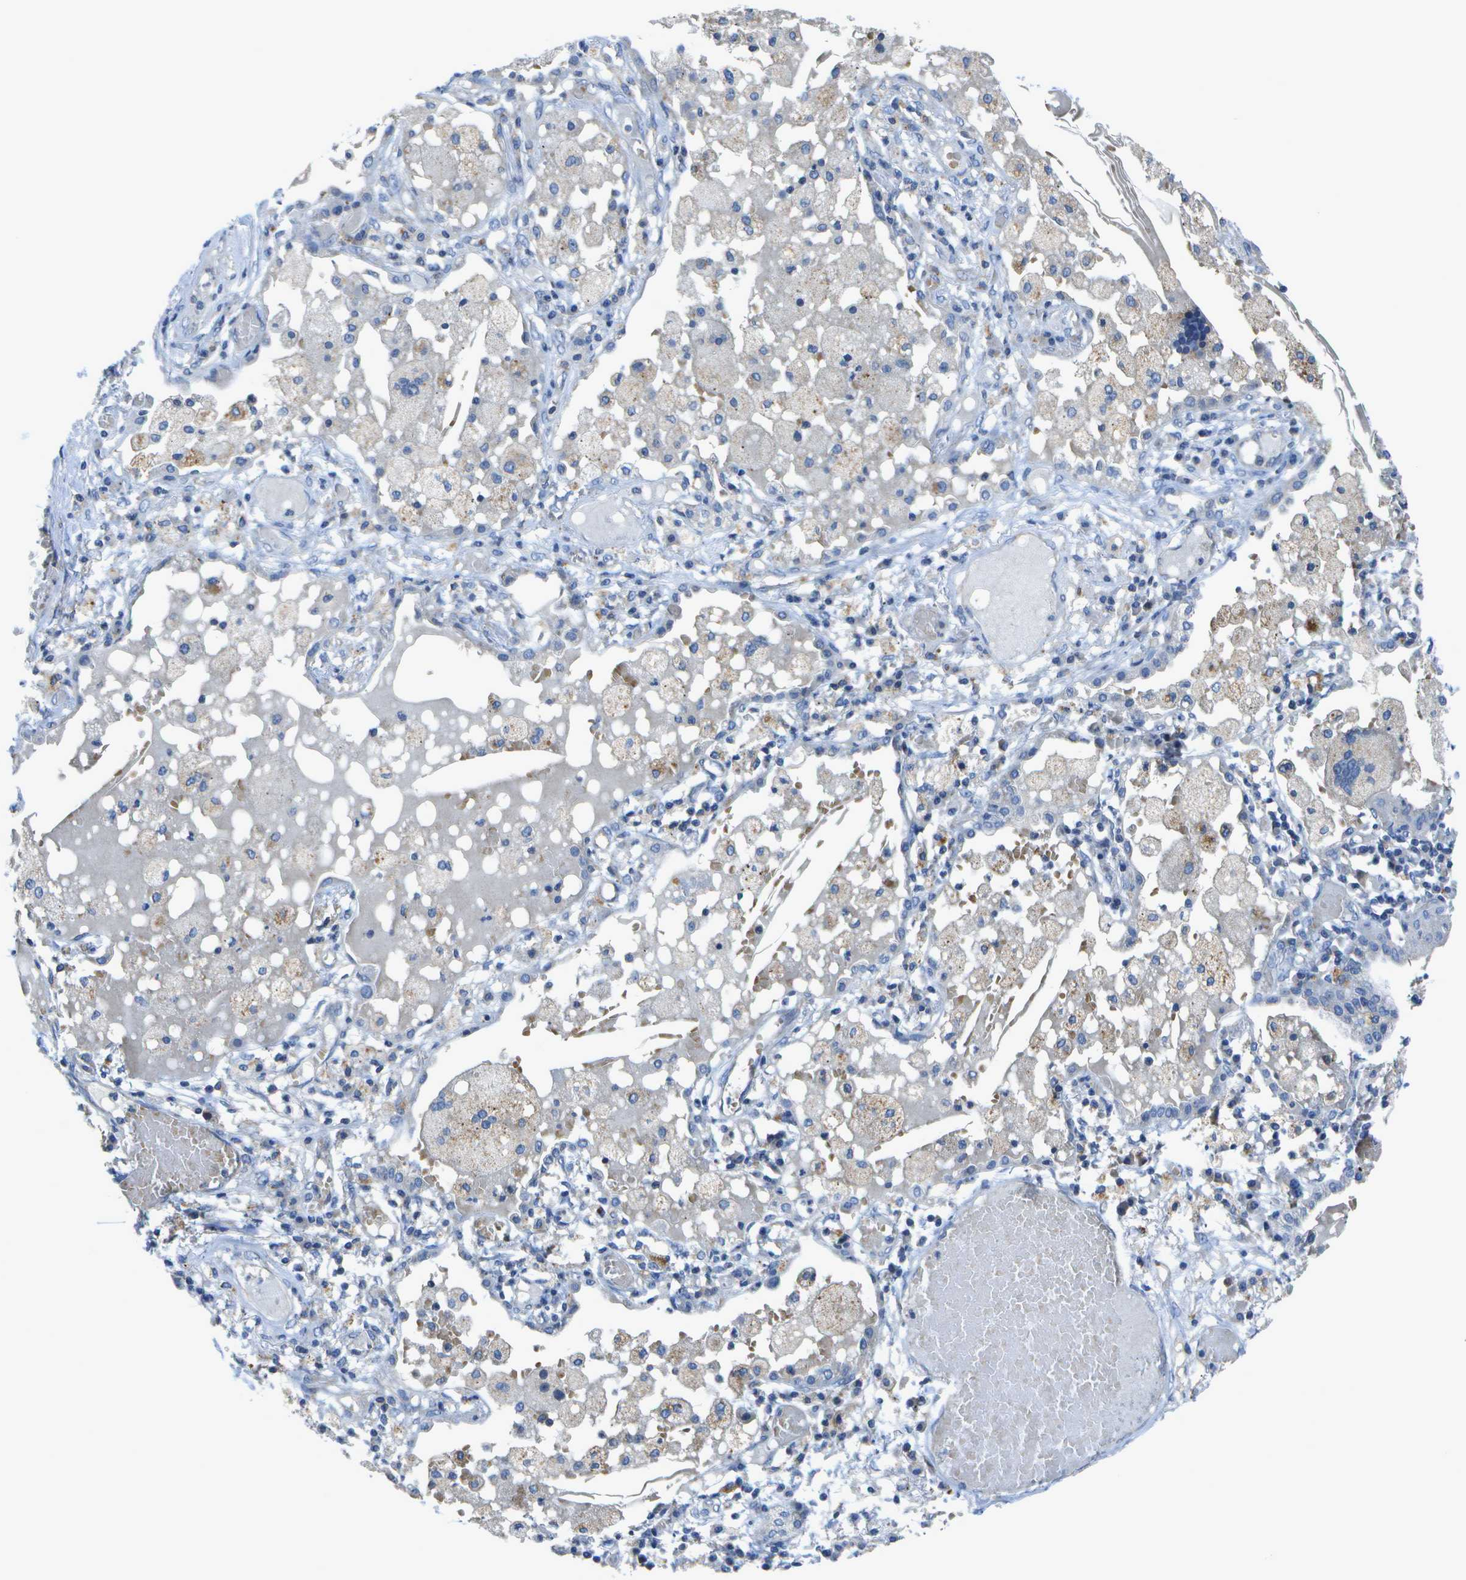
{"staining": {"intensity": "negative", "quantity": "none", "location": "none"}, "tissue": "lung cancer", "cell_type": "Tumor cells", "image_type": "cancer", "snomed": [{"axis": "morphology", "description": "Squamous cell carcinoma, NOS"}, {"axis": "topography", "description": "Lung"}], "caption": "Tumor cells are negative for protein expression in human lung cancer.", "gene": "DCT", "patient": {"sex": "male", "age": 71}}